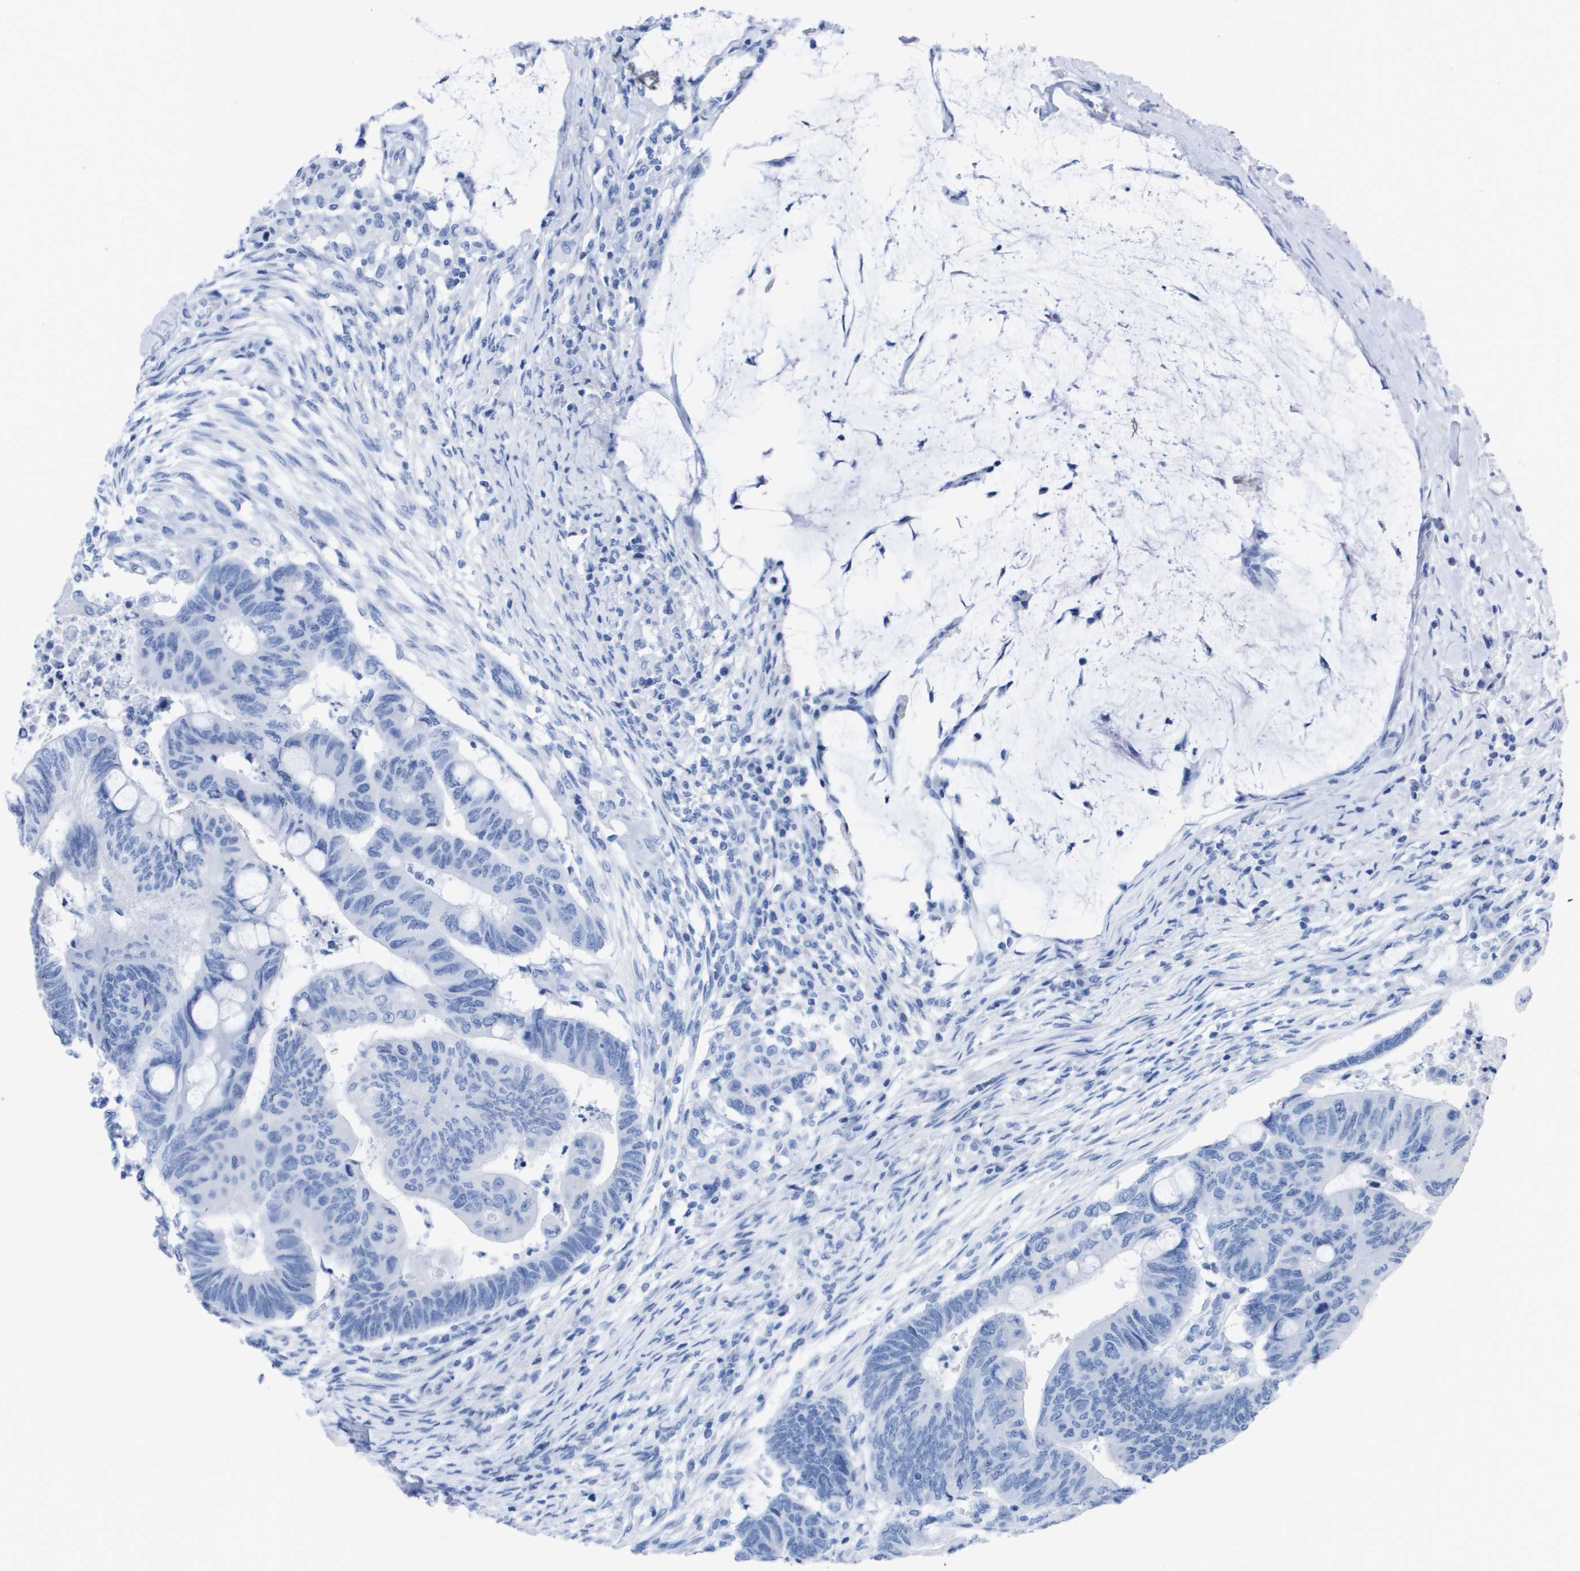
{"staining": {"intensity": "negative", "quantity": "none", "location": "none"}, "tissue": "colorectal cancer", "cell_type": "Tumor cells", "image_type": "cancer", "snomed": [{"axis": "morphology", "description": "Normal tissue, NOS"}, {"axis": "morphology", "description": "Adenocarcinoma, NOS"}, {"axis": "topography", "description": "Rectum"}, {"axis": "topography", "description": "Peripheral nerve tissue"}], "caption": "The immunohistochemistry (IHC) photomicrograph has no significant positivity in tumor cells of colorectal cancer (adenocarcinoma) tissue. Brightfield microscopy of immunohistochemistry (IHC) stained with DAB (3,3'-diaminobenzidine) (brown) and hematoxylin (blue), captured at high magnification.", "gene": "KCNA3", "patient": {"sex": "male", "age": 92}}